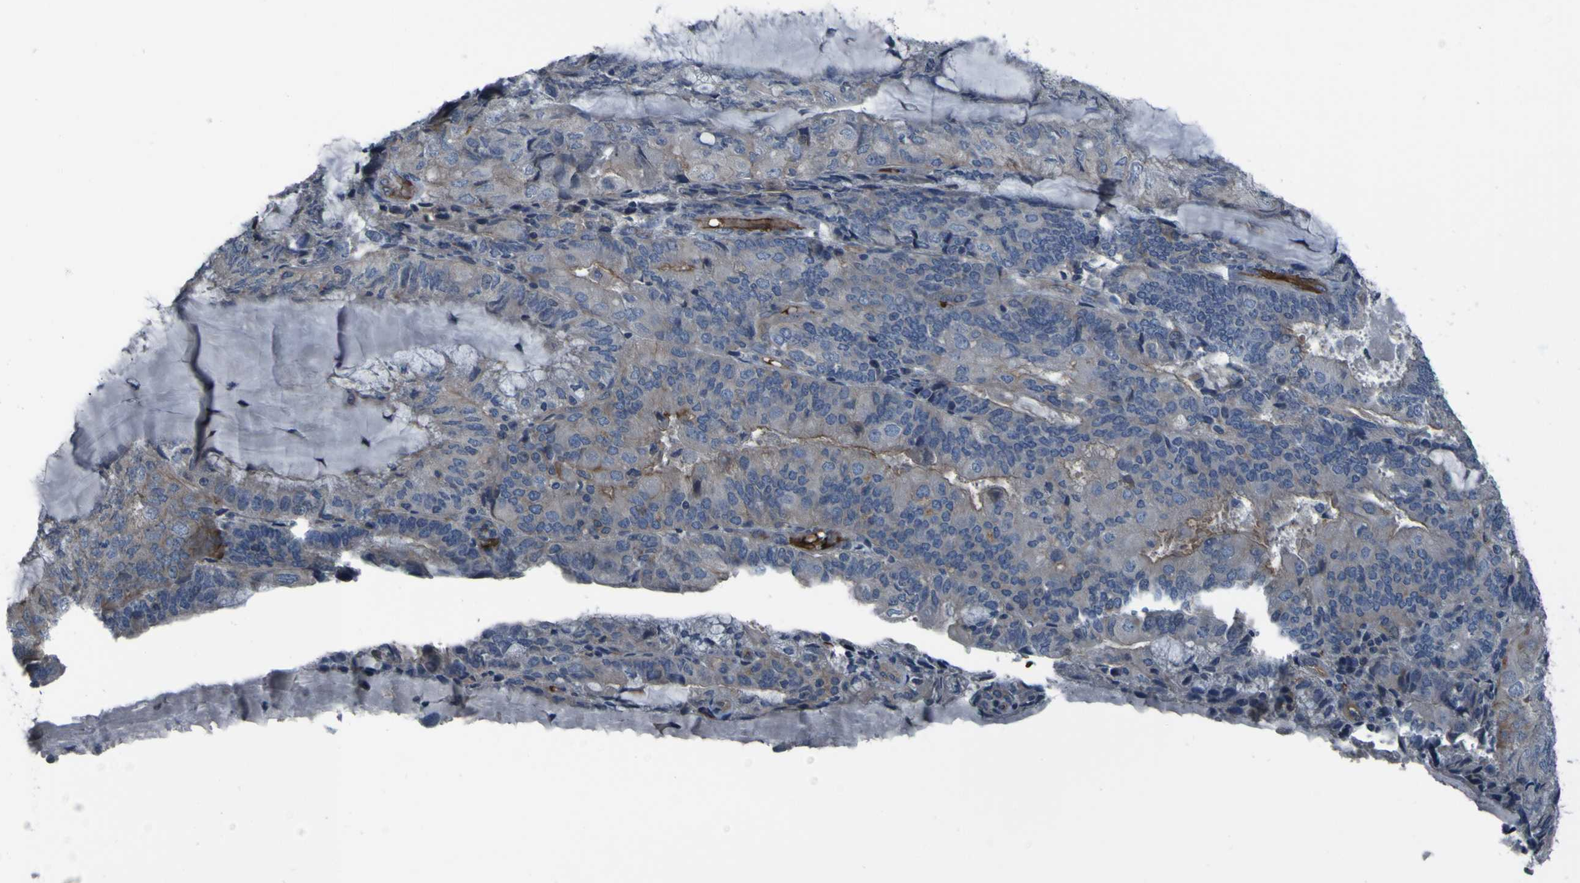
{"staining": {"intensity": "weak", "quantity": "25%-75%", "location": "cytoplasmic/membranous"}, "tissue": "endometrial cancer", "cell_type": "Tumor cells", "image_type": "cancer", "snomed": [{"axis": "morphology", "description": "Adenocarcinoma, NOS"}, {"axis": "topography", "description": "Endometrium"}], "caption": "Protein staining of adenocarcinoma (endometrial) tissue displays weak cytoplasmic/membranous expression in approximately 25%-75% of tumor cells.", "gene": "GRAMD1A", "patient": {"sex": "female", "age": 81}}